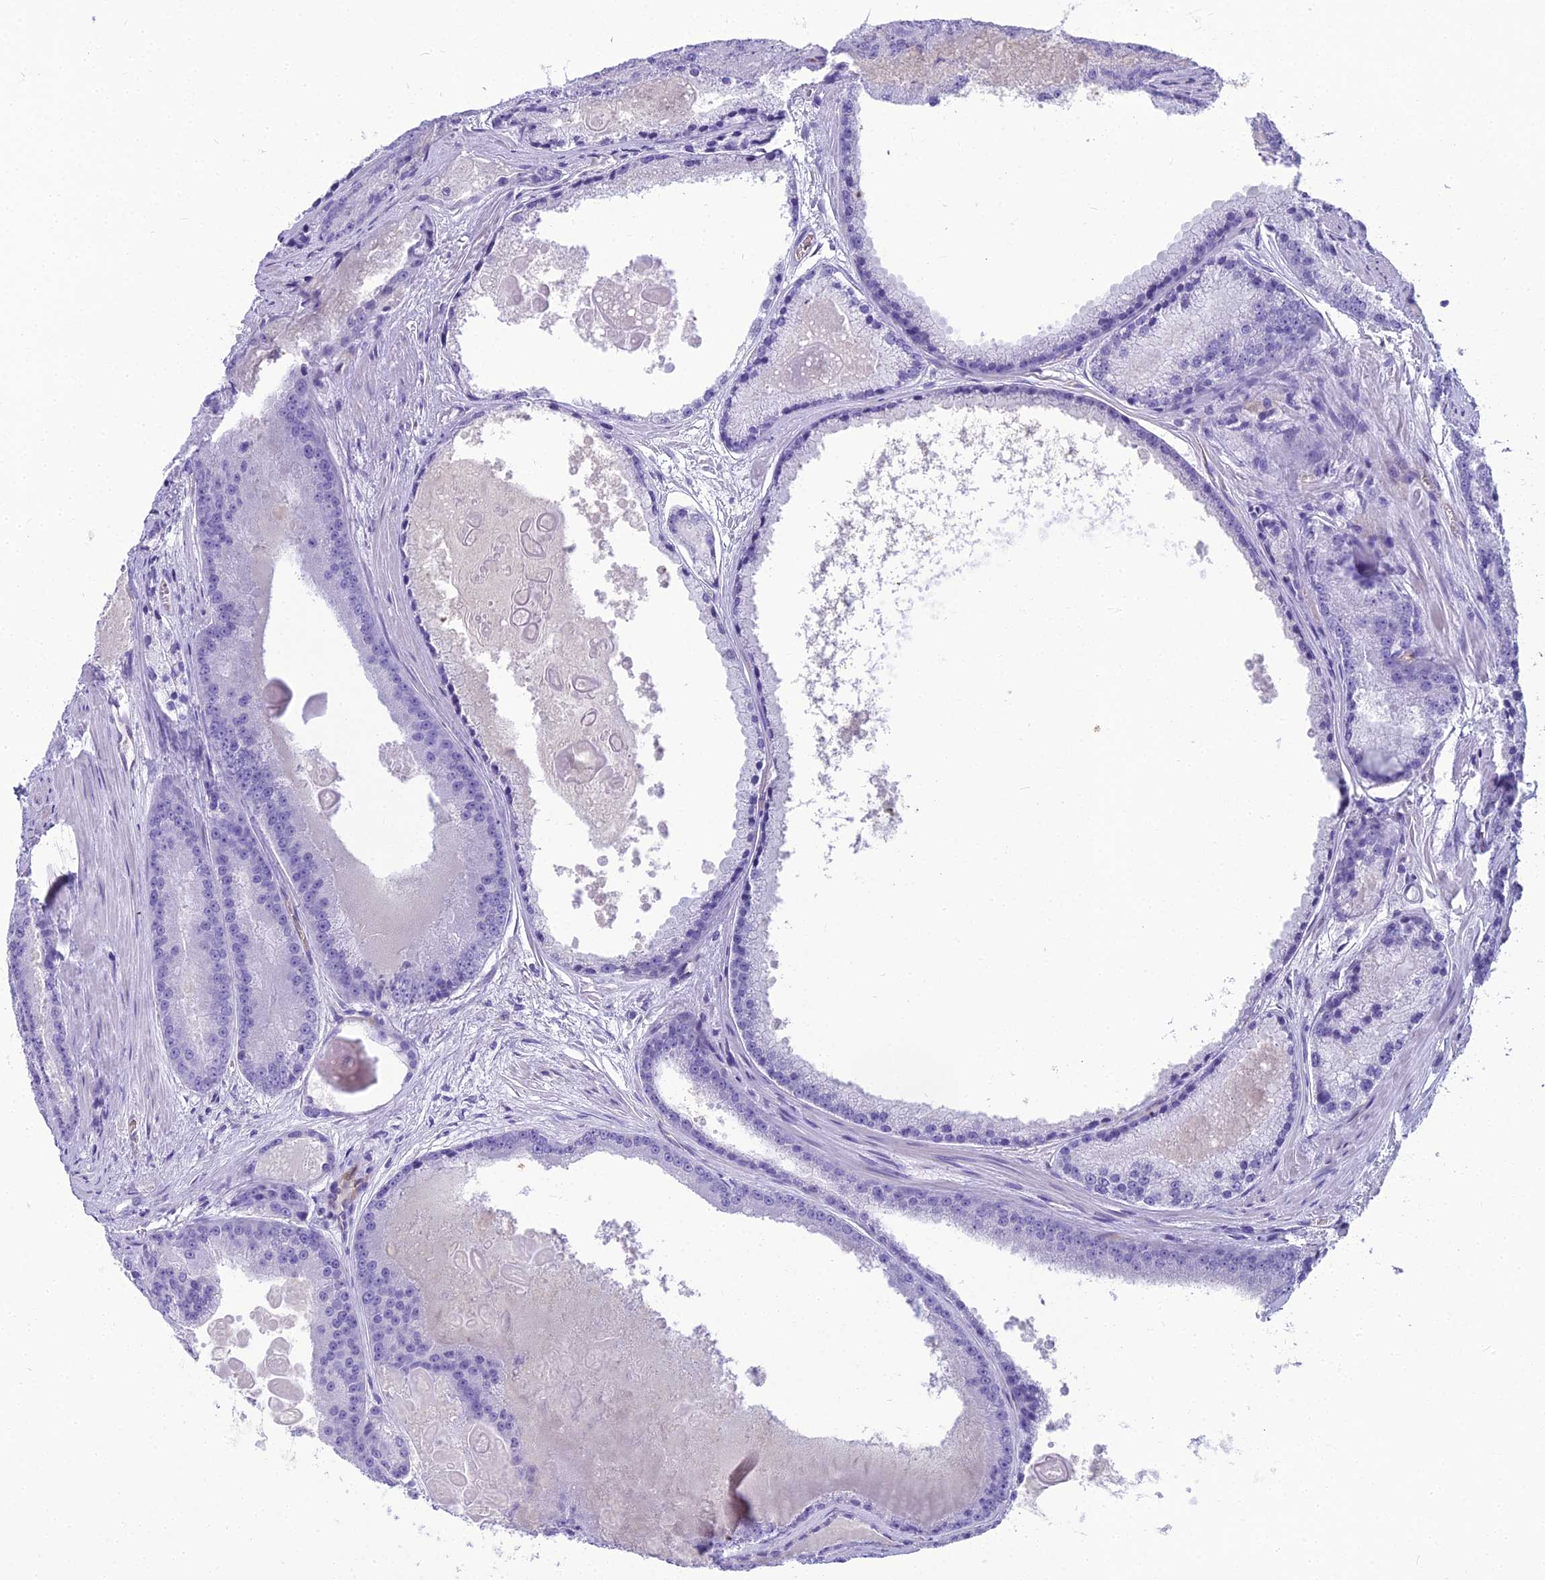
{"staining": {"intensity": "negative", "quantity": "none", "location": "none"}, "tissue": "prostate cancer", "cell_type": "Tumor cells", "image_type": "cancer", "snomed": [{"axis": "morphology", "description": "Adenocarcinoma, High grade"}, {"axis": "topography", "description": "Prostate"}], "caption": "Immunohistochemical staining of human prostate cancer (high-grade adenocarcinoma) shows no significant expression in tumor cells.", "gene": "NINJ1", "patient": {"sex": "male", "age": 61}}